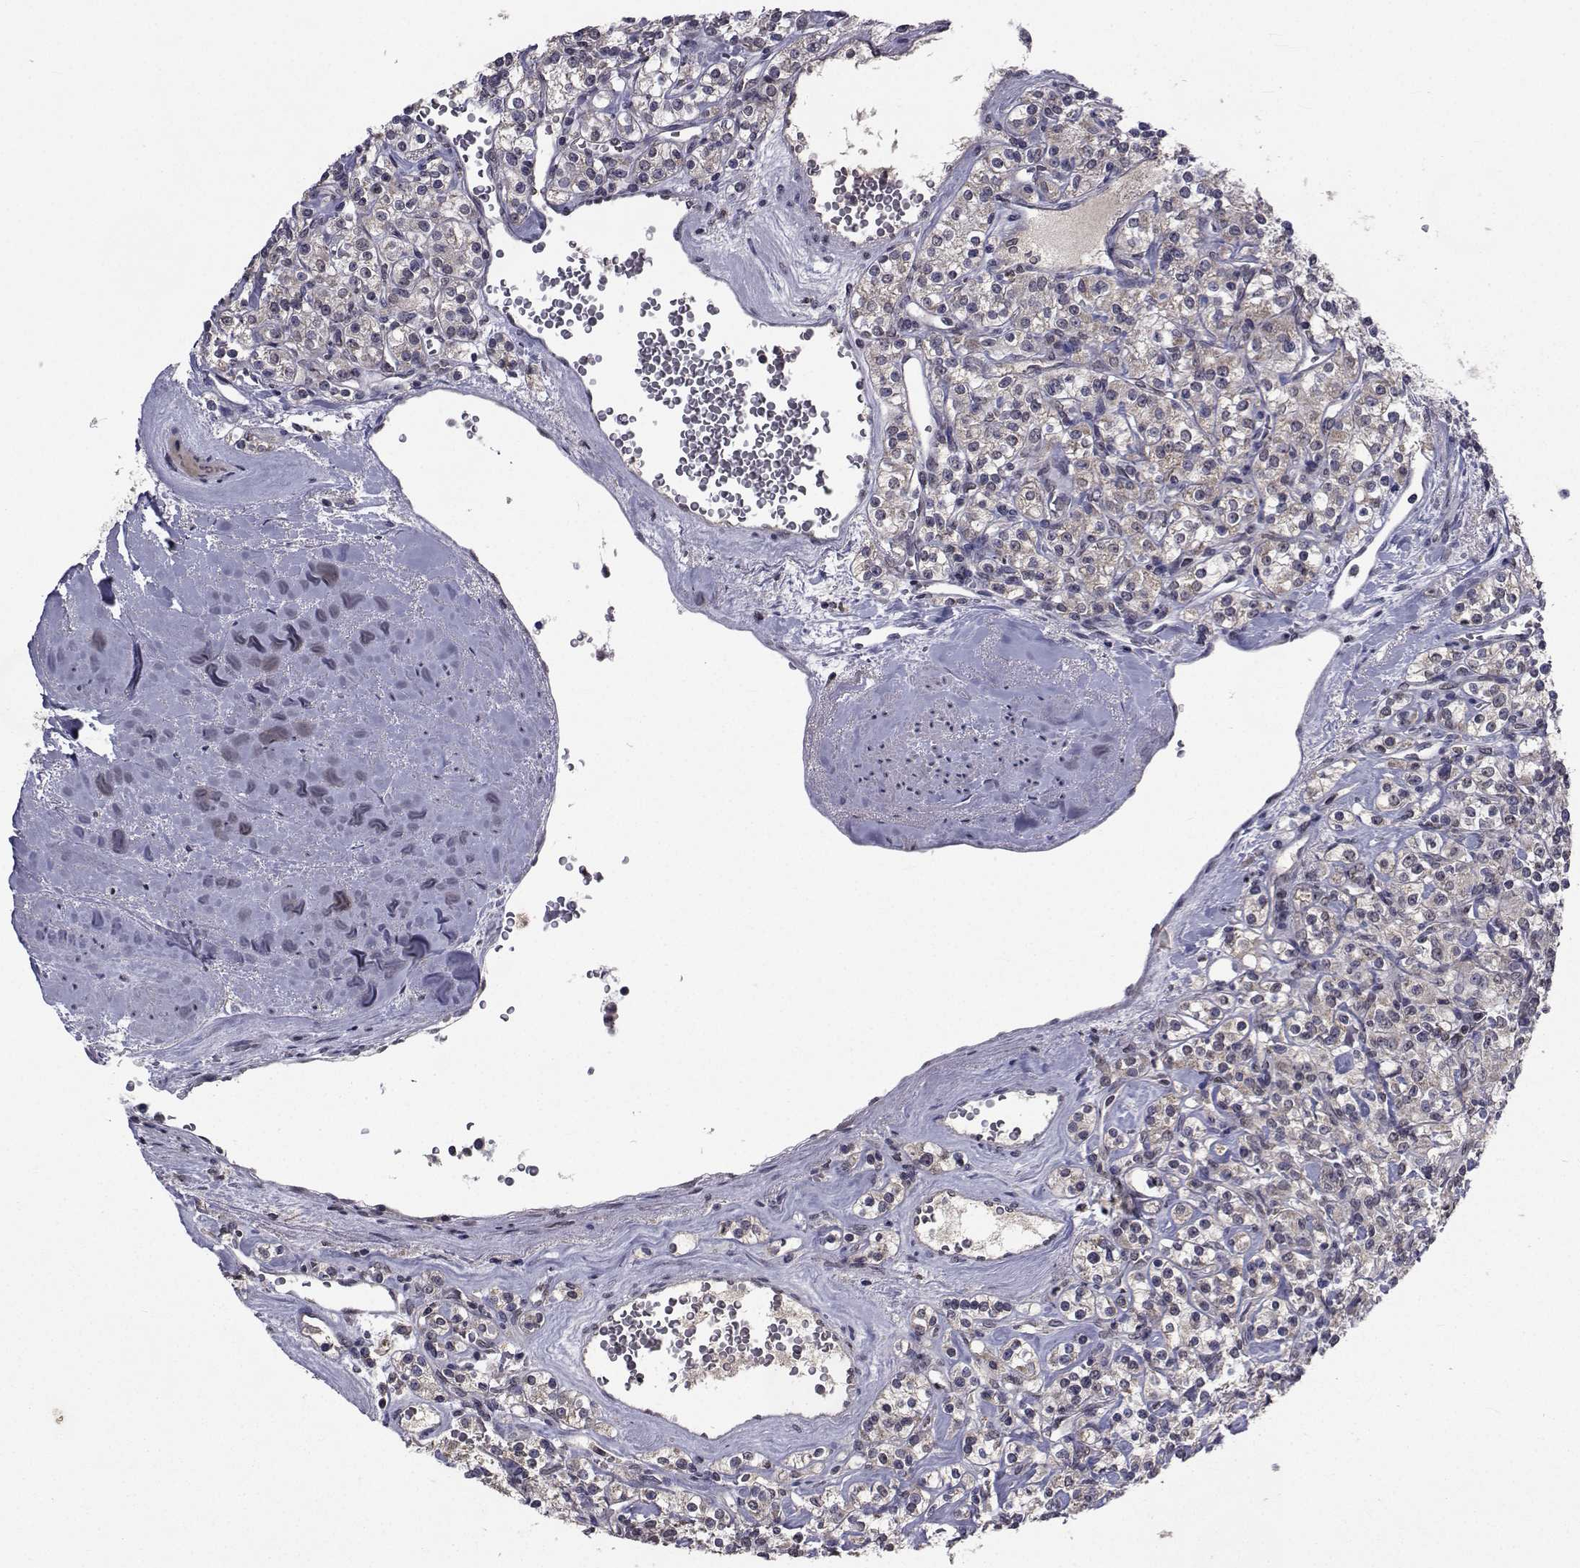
{"staining": {"intensity": "weak", "quantity": "25%-75%", "location": "cytoplasmic/membranous"}, "tissue": "renal cancer", "cell_type": "Tumor cells", "image_type": "cancer", "snomed": [{"axis": "morphology", "description": "Adenocarcinoma, NOS"}, {"axis": "topography", "description": "Kidney"}], "caption": "Protein positivity by immunohistochemistry (IHC) displays weak cytoplasmic/membranous positivity in approximately 25%-75% of tumor cells in renal cancer.", "gene": "CYP2S1", "patient": {"sex": "male", "age": 77}}